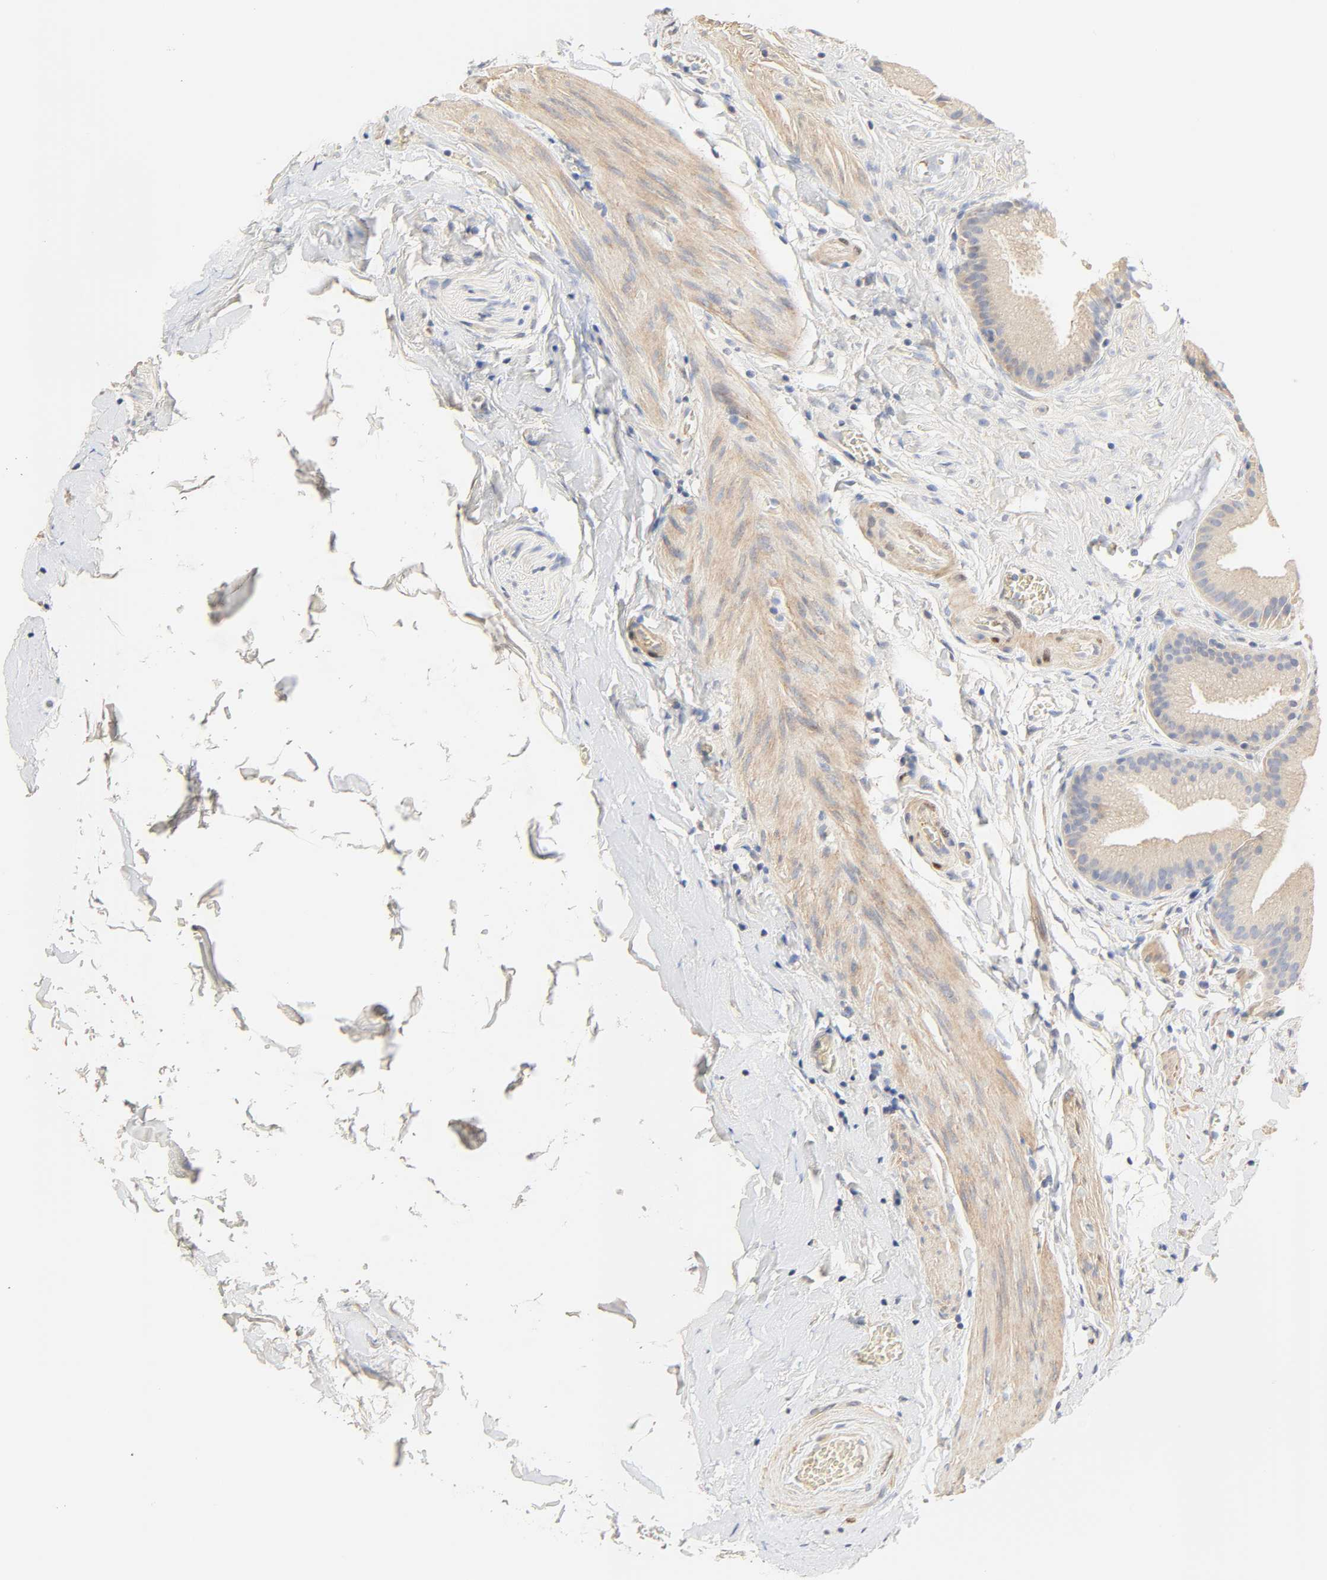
{"staining": {"intensity": "negative", "quantity": "none", "location": "none"}, "tissue": "gallbladder", "cell_type": "Glandular cells", "image_type": "normal", "snomed": [{"axis": "morphology", "description": "Normal tissue, NOS"}, {"axis": "topography", "description": "Gallbladder"}], "caption": "Protein analysis of unremarkable gallbladder shows no significant expression in glandular cells. (Brightfield microscopy of DAB (3,3'-diaminobenzidine) immunohistochemistry at high magnification).", "gene": "BORCS8", "patient": {"sex": "female", "age": 63}}